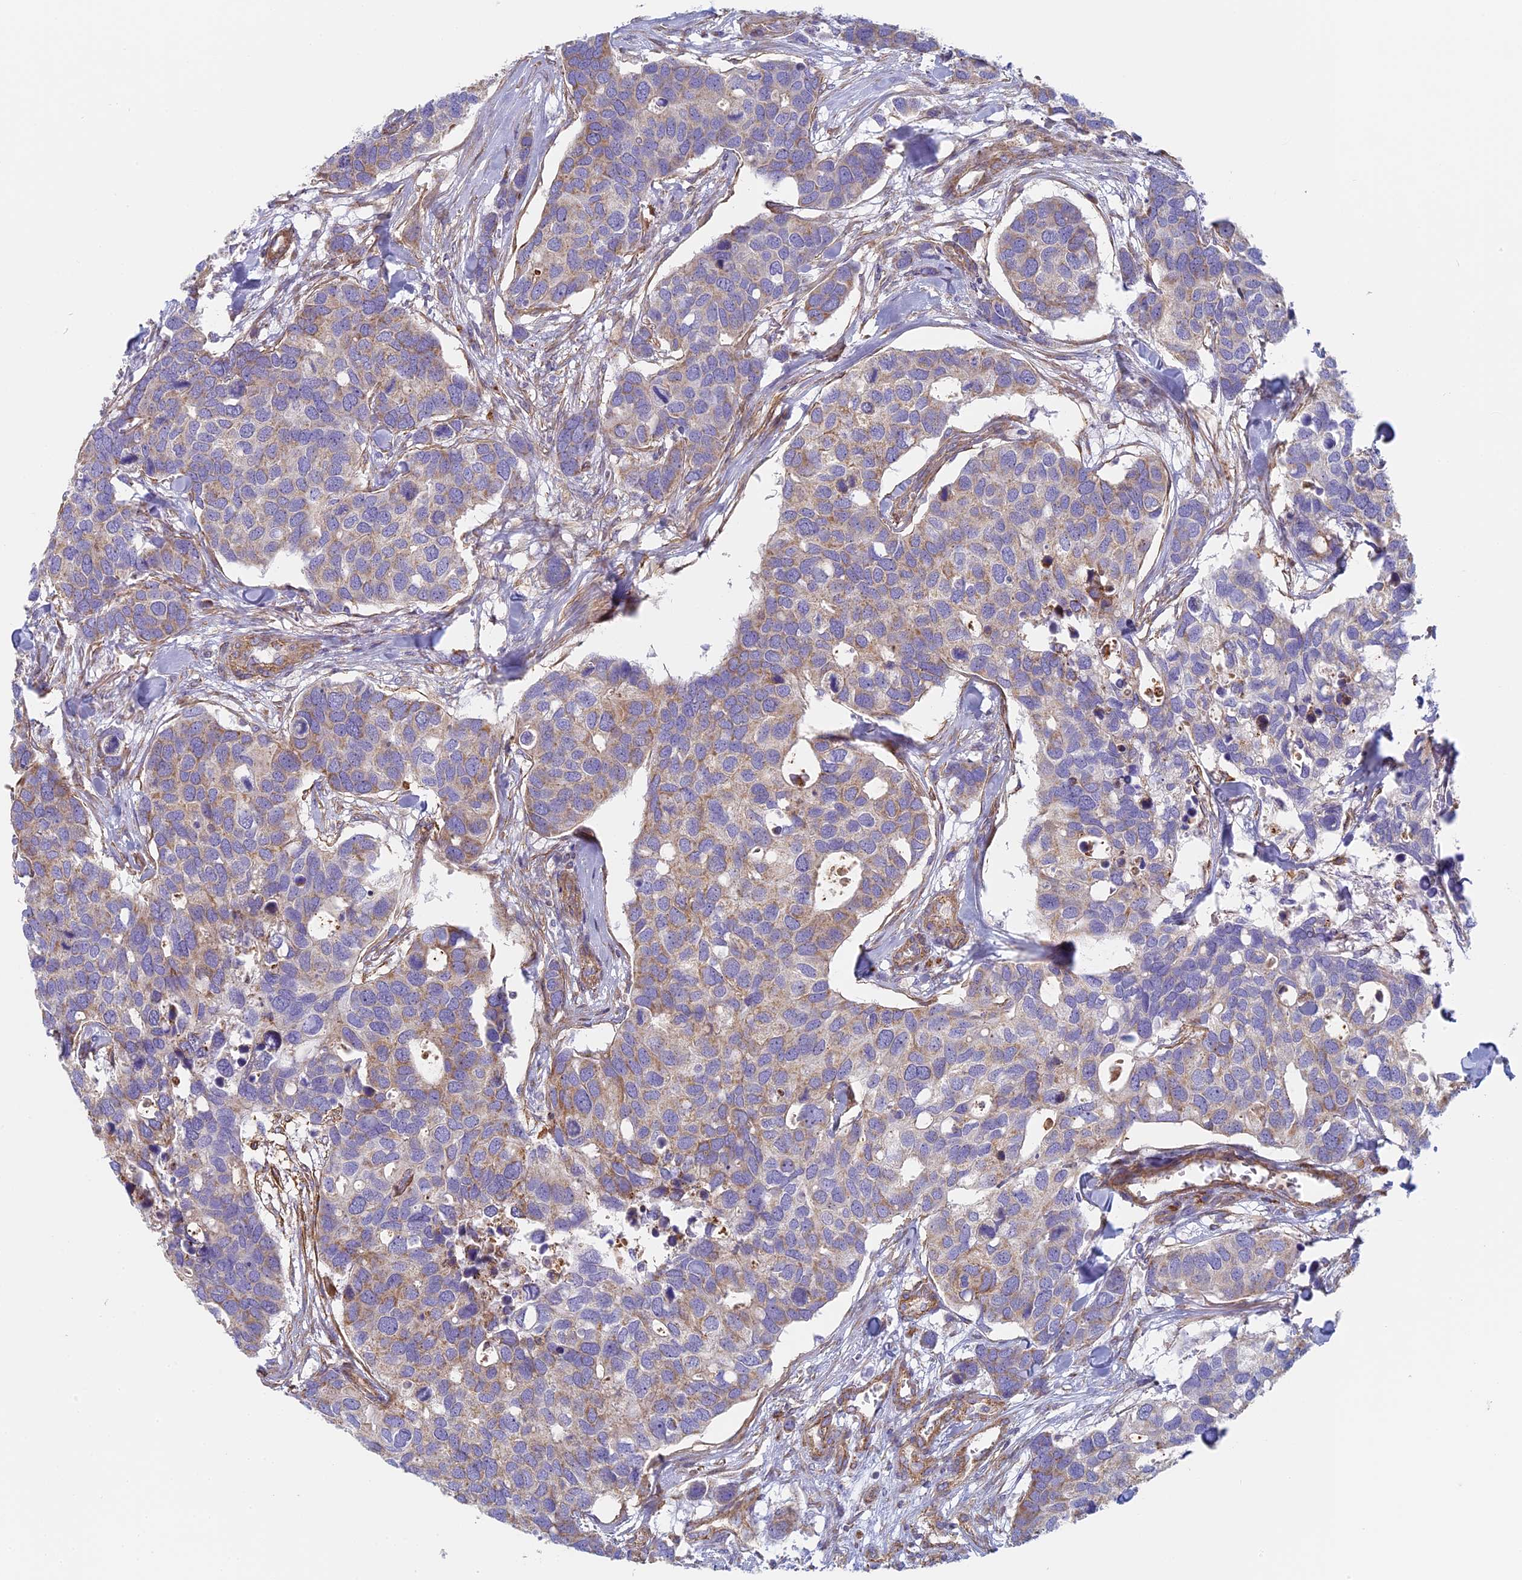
{"staining": {"intensity": "weak", "quantity": "<25%", "location": "cytoplasmic/membranous"}, "tissue": "breast cancer", "cell_type": "Tumor cells", "image_type": "cancer", "snomed": [{"axis": "morphology", "description": "Duct carcinoma"}, {"axis": "topography", "description": "Breast"}], "caption": "The image displays no staining of tumor cells in breast cancer (invasive ductal carcinoma). Brightfield microscopy of immunohistochemistry stained with DAB (brown) and hematoxylin (blue), captured at high magnification.", "gene": "DDA1", "patient": {"sex": "female", "age": 83}}